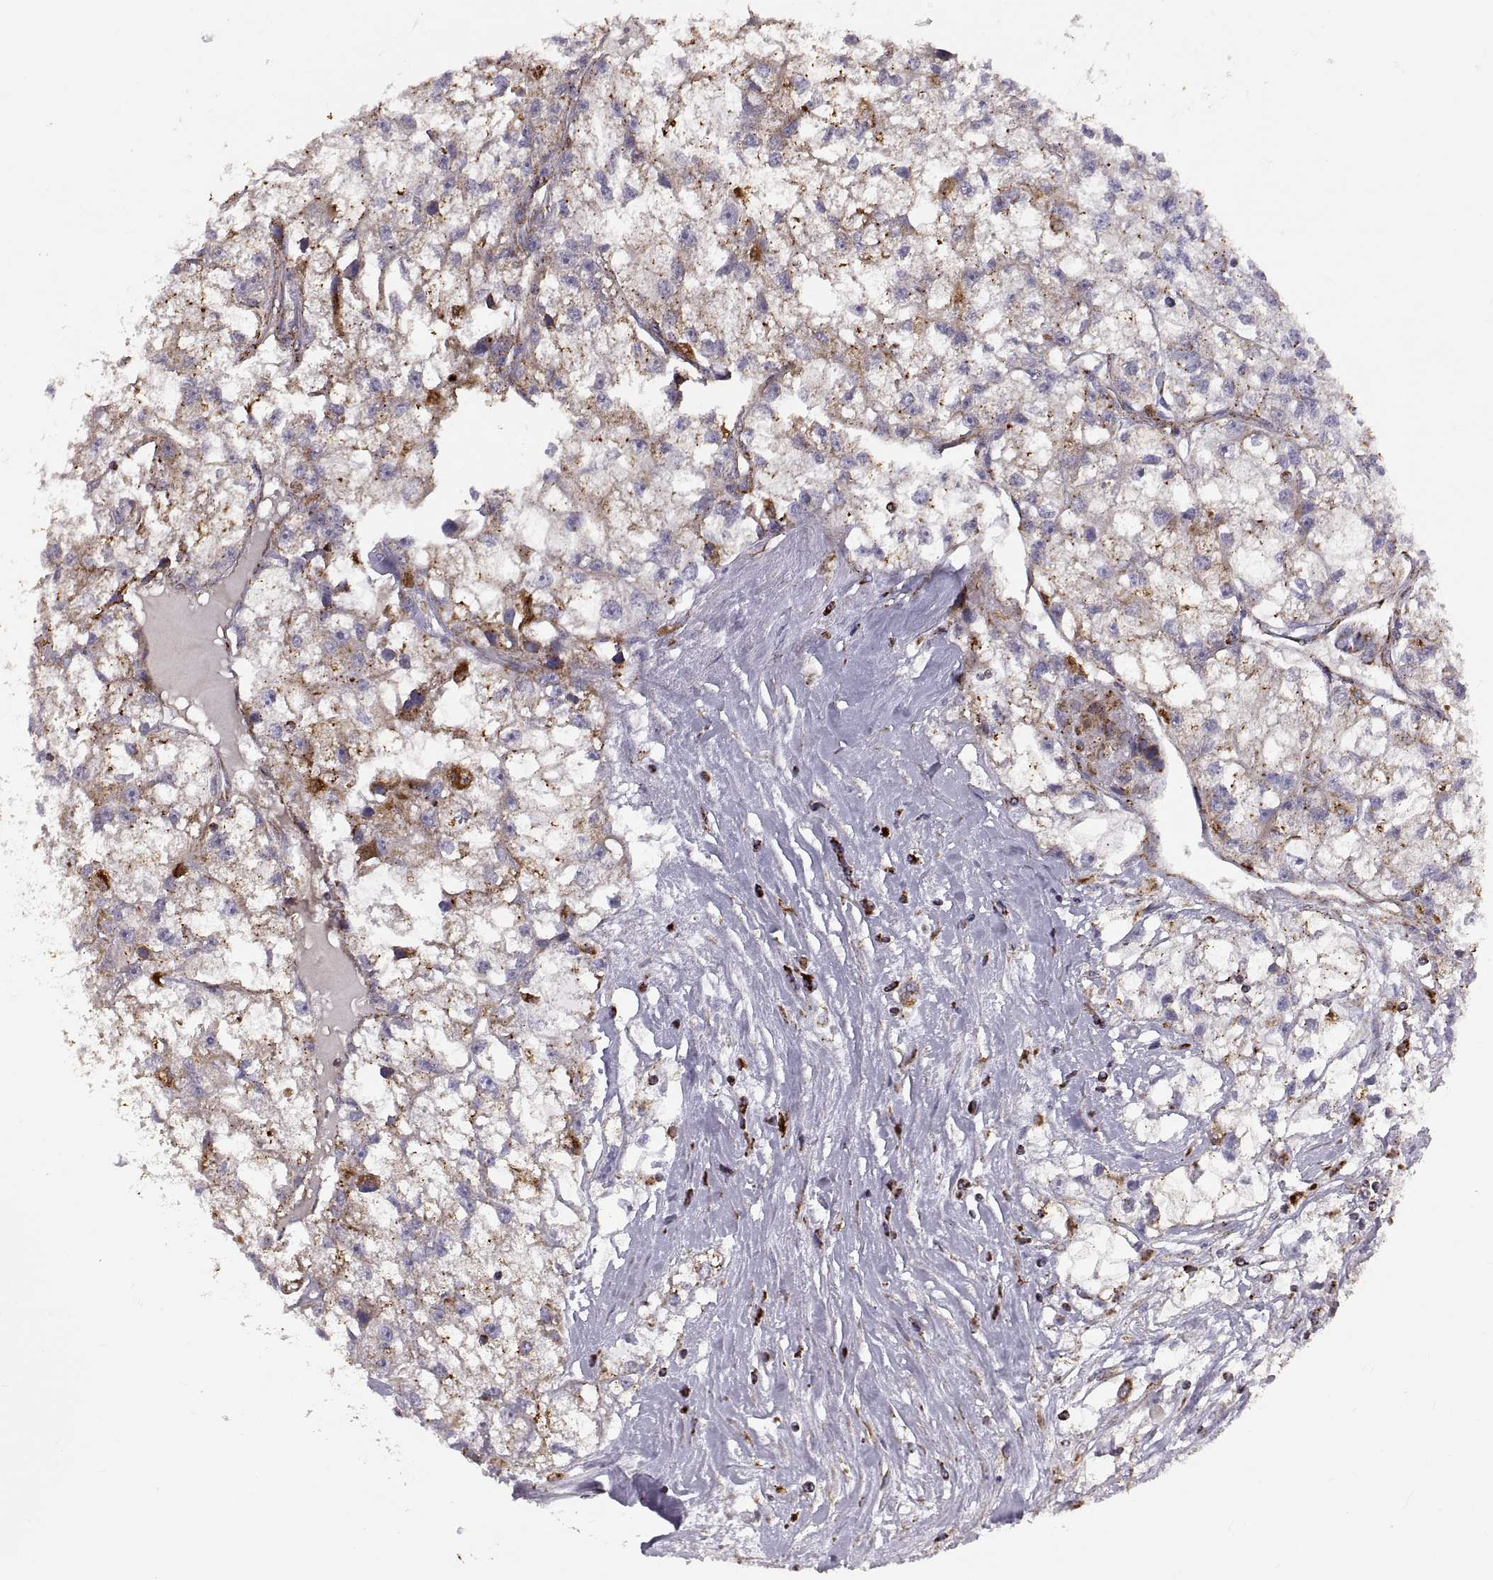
{"staining": {"intensity": "strong", "quantity": "25%-75%", "location": "cytoplasmic/membranous"}, "tissue": "renal cancer", "cell_type": "Tumor cells", "image_type": "cancer", "snomed": [{"axis": "morphology", "description": "Adenocarcinoma, NOS"}, {"axis": "topography", "description": "Kidney"}], "caption": "Renal cancer was stained to show a protein in brown. There is high levels of strong cytoplasmic/membranous positivity in about 25%-75% of tumor cells.", "gene": "ARSD", "patient": {"sex": "male", "age": 56}}